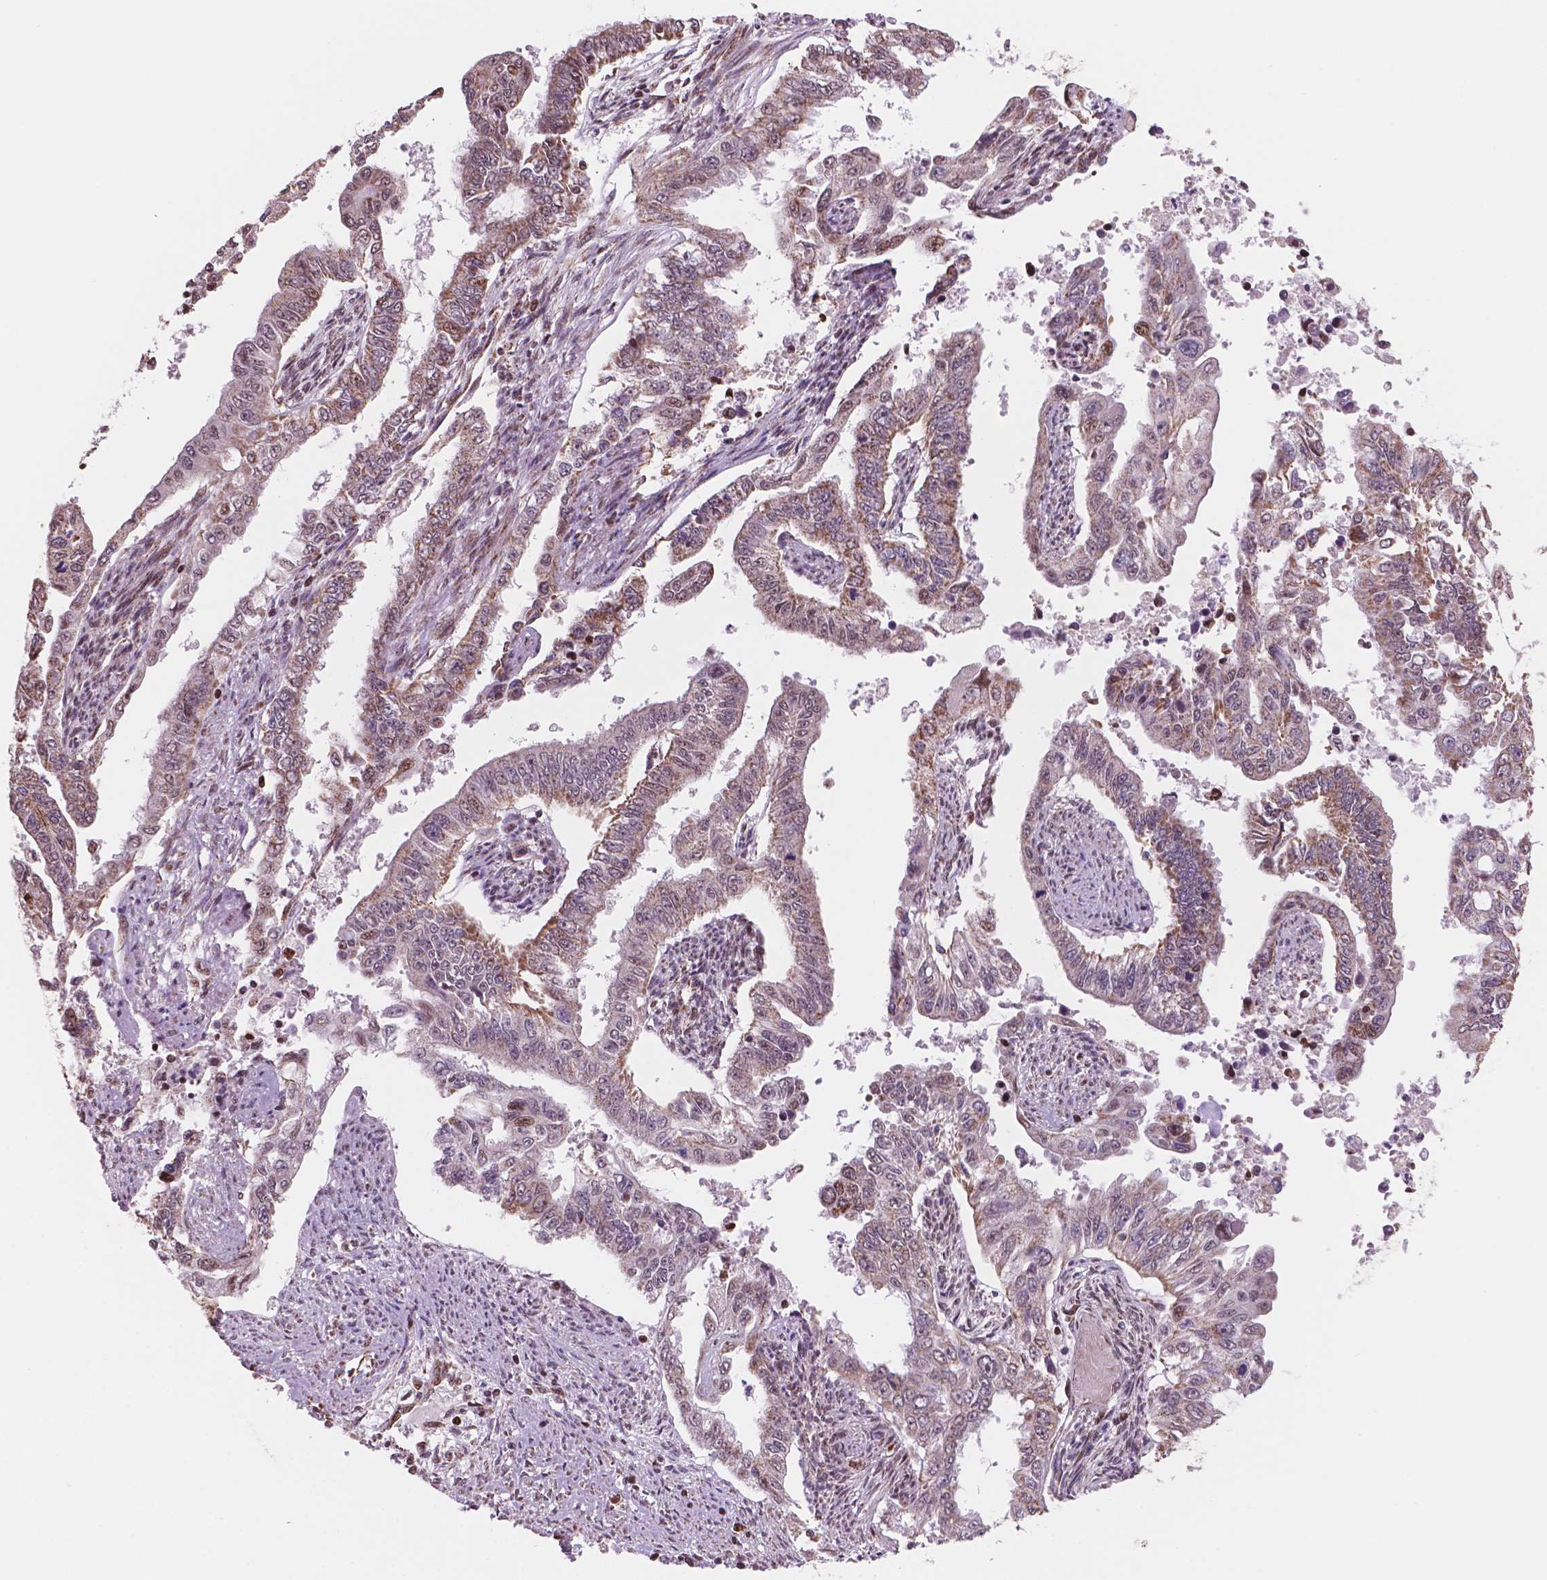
{"staining": {"intensity": "moderate", "quantity": ">75%", "location": "cytoplasmic/membranous,nuclear"}, "tissue": "endometrial cancer", "cell_type": "Tumor cells", "image_type": "cancer", "snomed": [{"axis": "morphology", "description": "Adenocarcinoma, NOS"}, {"axis": "topography", "description": "Uterus"}], "caption": "A high-resolution histopathology image shows immunohistochemistry (IHC) staining of endometrial cancer, which reveals moderate cytoplasmic/membranous and nuclear expression in about >75% of tumor cells.", "gene": "NDUFA10", "patient": {"sex": "female", "age": 59}}